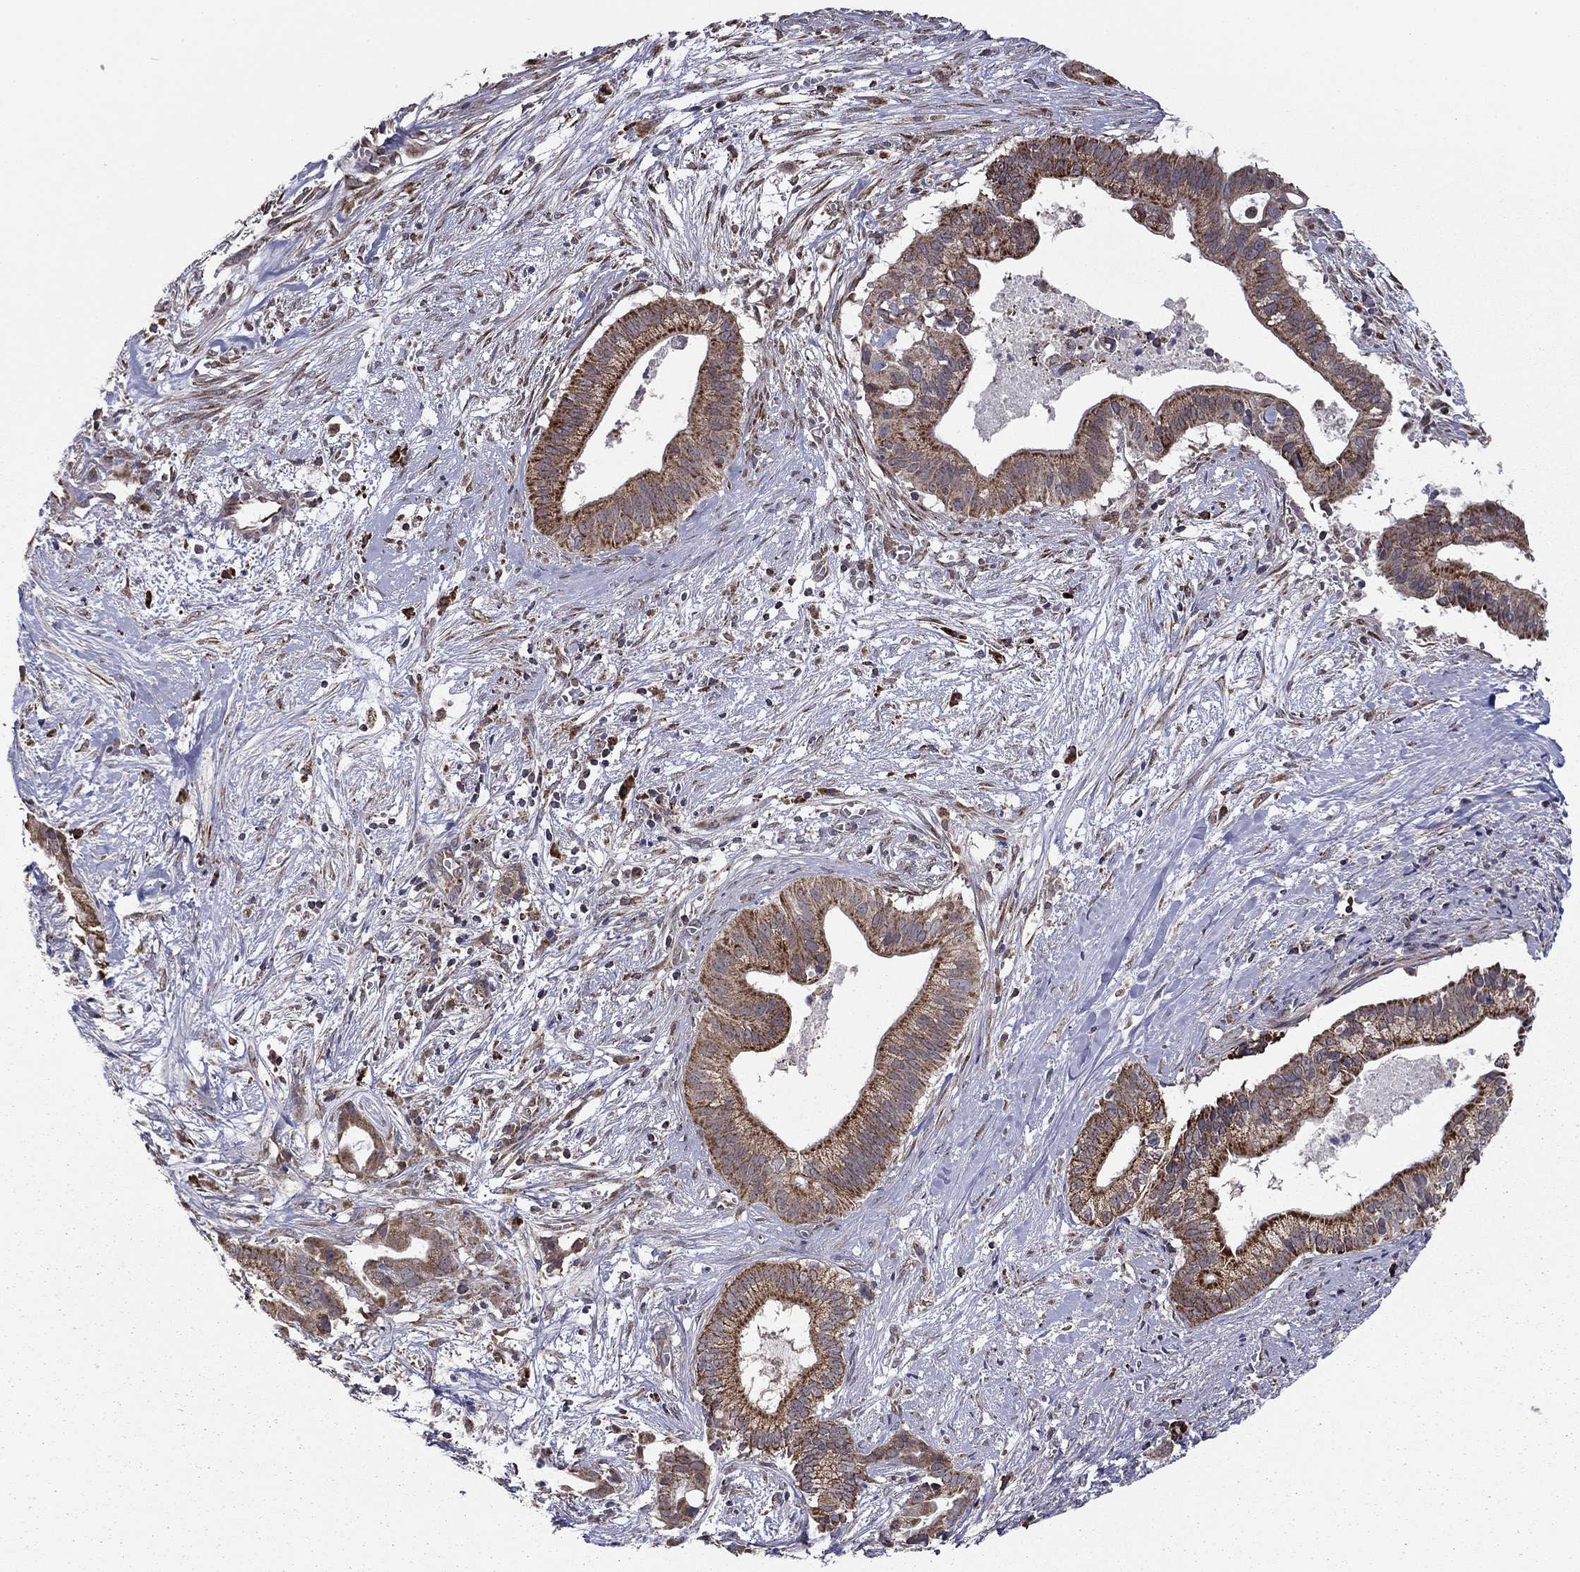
{"staining": {"intensity": "moderate", "quantity": ">75%", "location": "cytoplasmic/membranous"}, "tissue": "pancreatic cancer", "cell_type": "Tumor cells", "image_type": "cancer", "snomed": [{"axis": "morphology", "description": "Adenocarcinoma, NOS"}, {"axis": "topography", "description": "Pancreas"}], "caption": "Immunohistochemistry (DAB (3,3'-diaminobenzidine)) staining of adenocarcinoma (pancreatic) shows moderate cytoplasmic/membranous protein positivity in approximately >75% of tumor cells.", "gene": "NKIRAS1", "patient": {"sex": "male", "age": 61}}